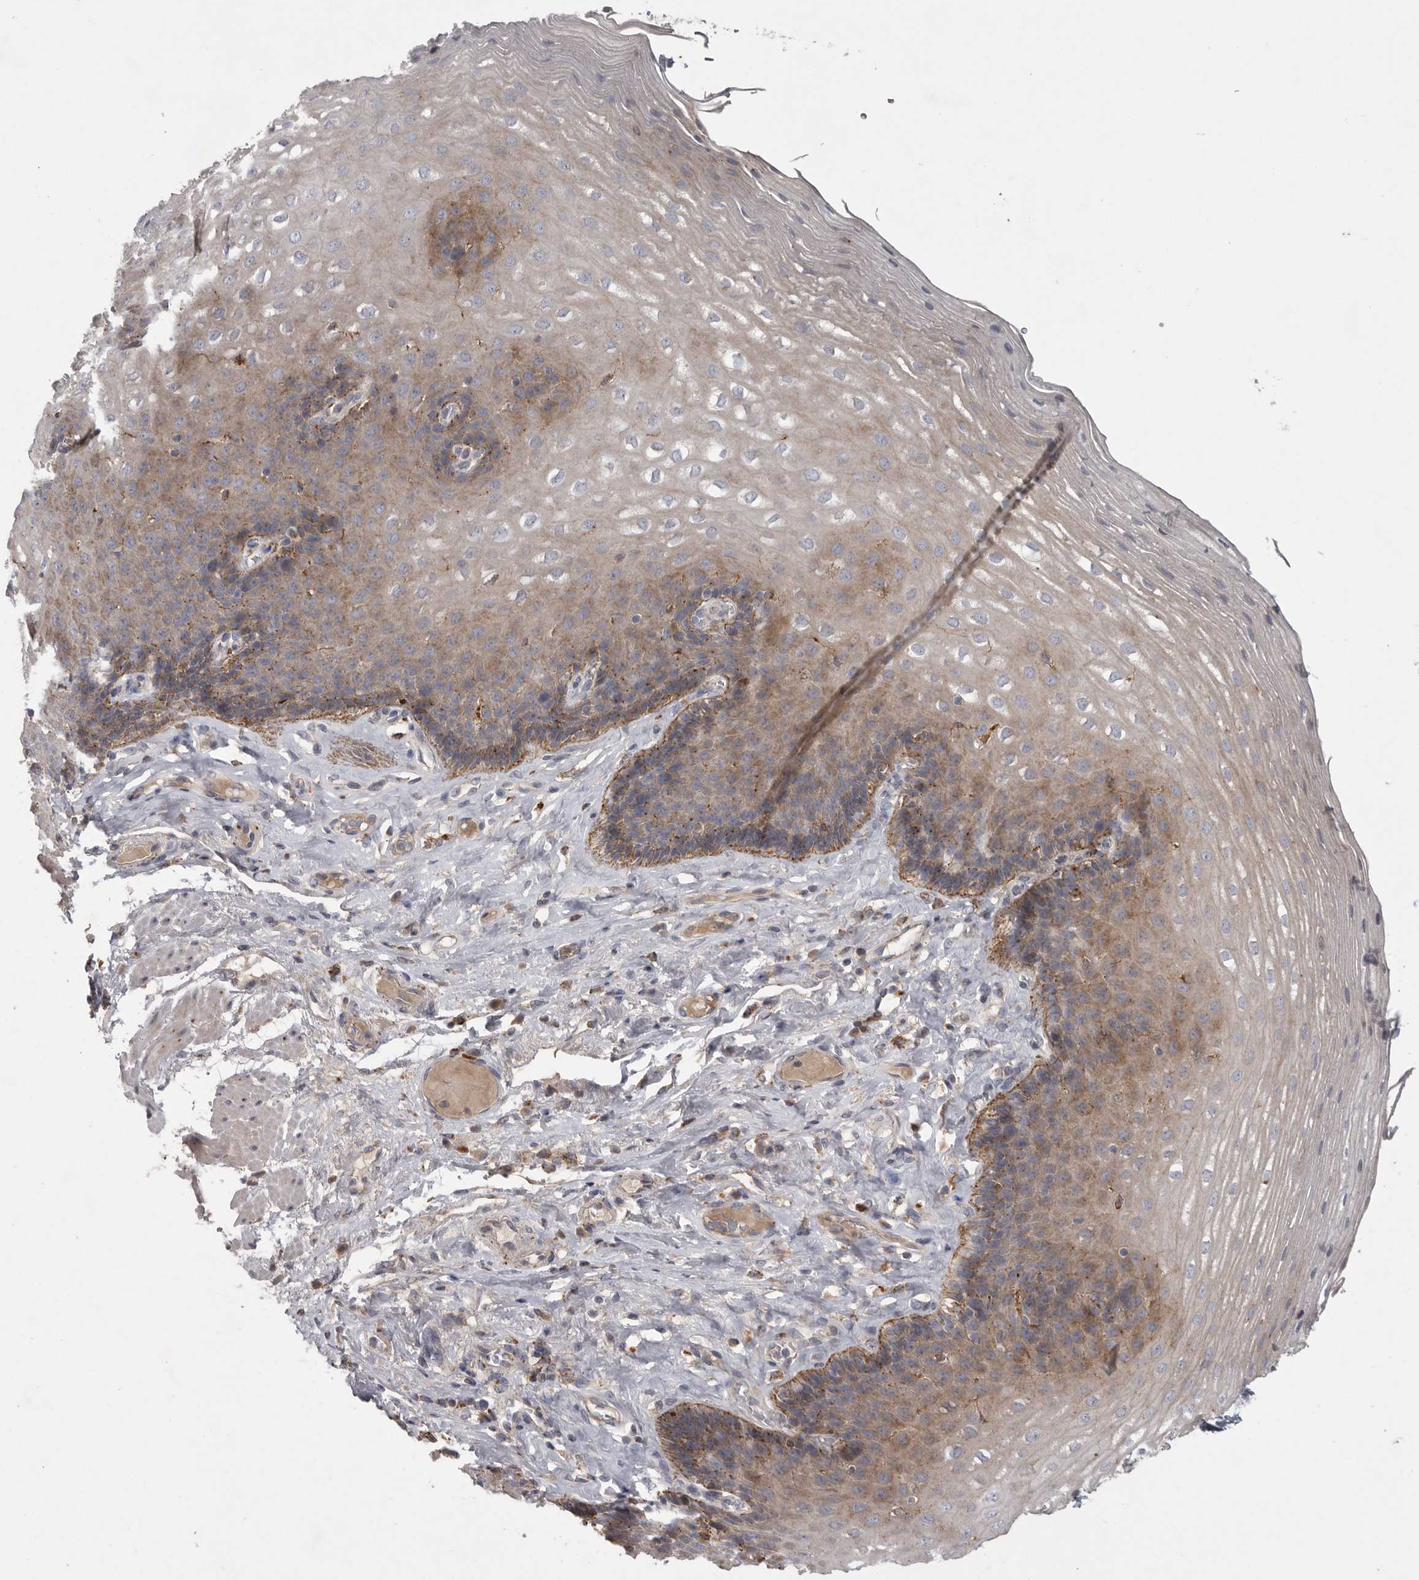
{"staining": {"intensity": "moderate", "quantity": "25%-75%", "location": "cytoplasmic/membranous"}, "tissue": "esophagus", "cell_type": "Squamous epithelial cells", "image_type": "normal", "snomed": [{"axis": "morphology", "description": "Normal tissue, NOS"}, {"axis": "topography", "description": "Esophagus"}], "caption": "This is a photomicrograph of immunohistochemistry (IHC) staining of benign esophagus, which shows moderate positivity in the cytoplasmic/membranous of squamous epithelial cells.", "gene": "LAMTOR3", "patient": {"sex": "female", "age": 66}}